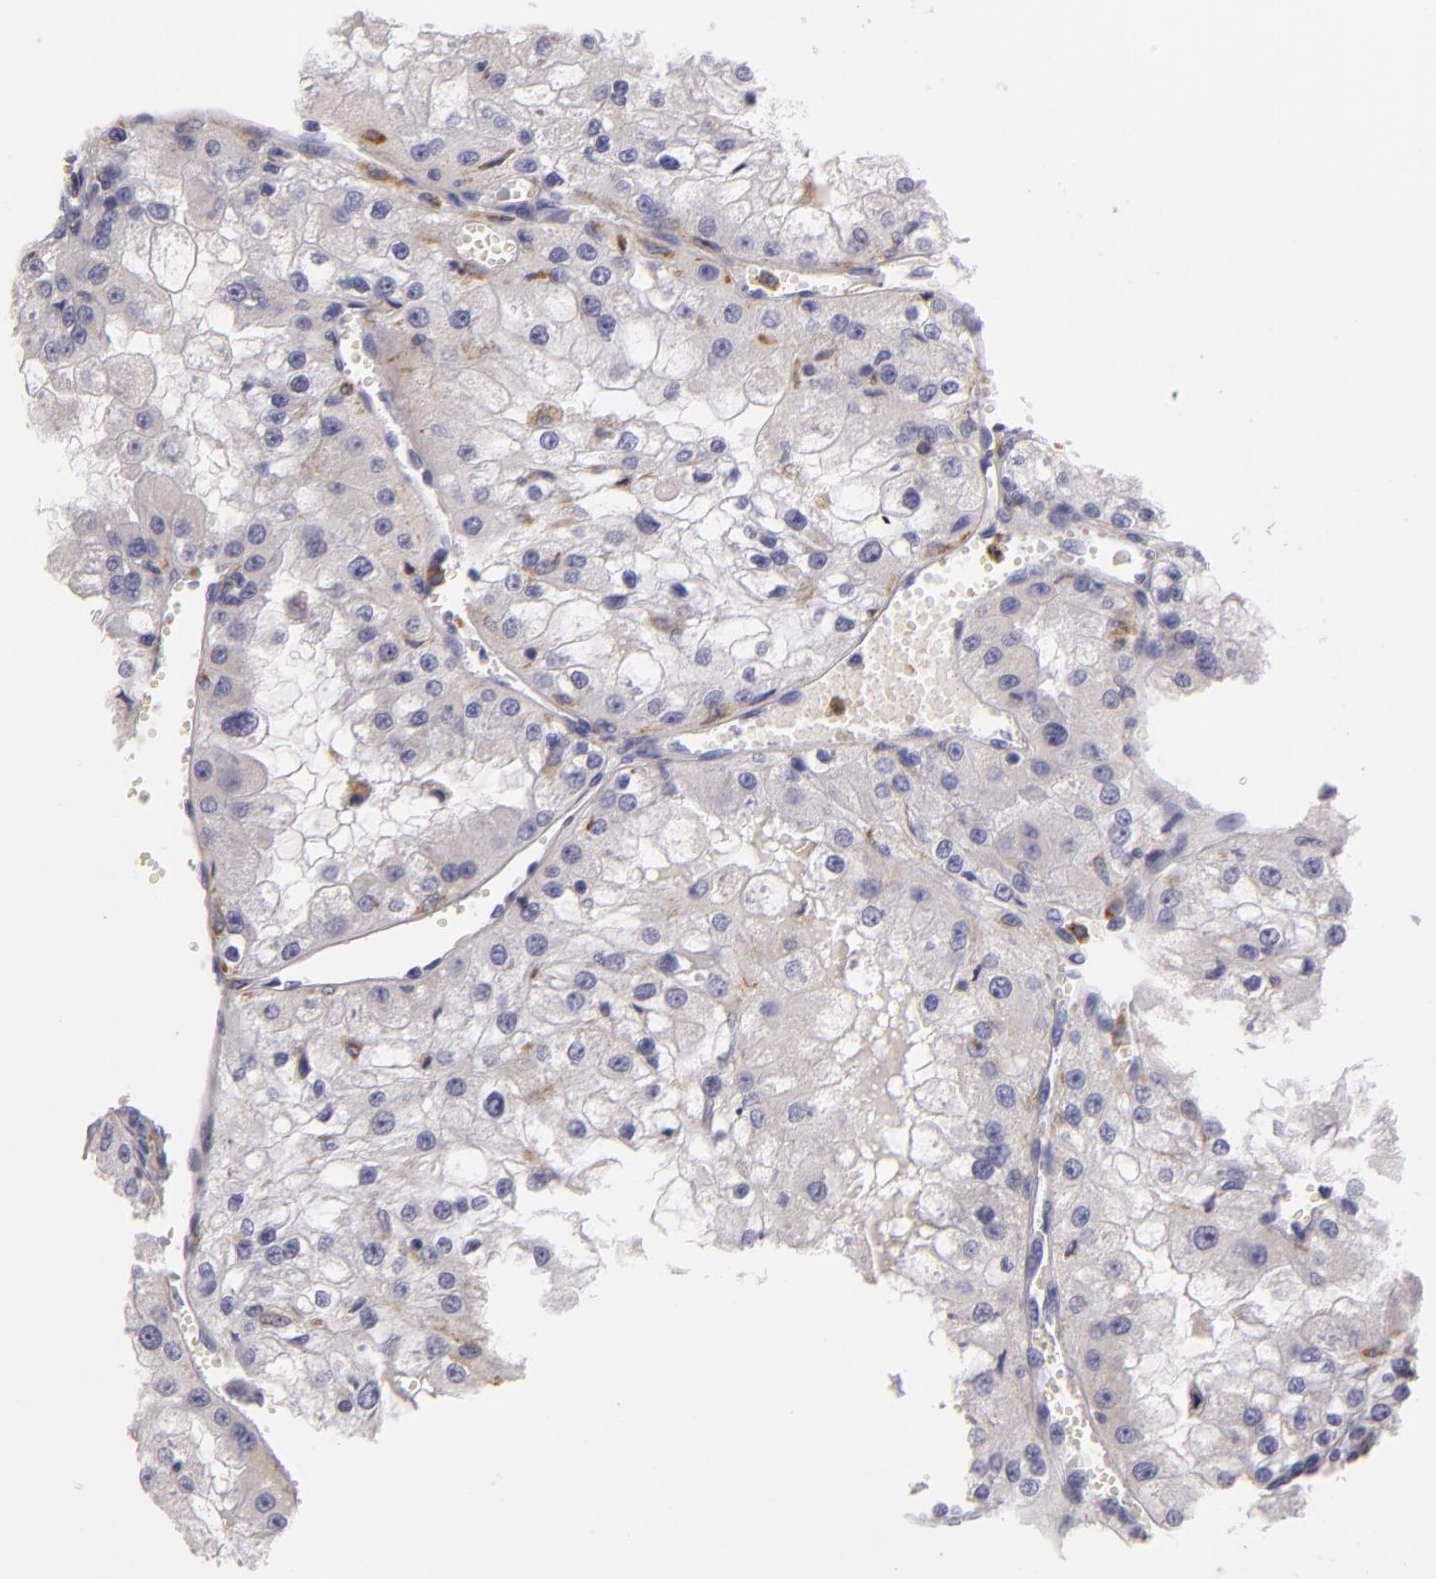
{"staining": {"intensity": "weak", "quantity": "<25%", "location": "cytoplasmic/membranous"}, "tissue": "renal cancer", "cell_type": "Tumor cells", "image_type": "cancer", "snomed": [{"axis": "morphology", "description": "Adenocarcinoma, NOS"}, {"axis": "topography", "description": "Kidney"}], "caption": "This is an IHC image of human renal cancer. There is no staining in tumor cells.", "gene": "TLR8", "patient": {"sex": "female", "age": 74}}